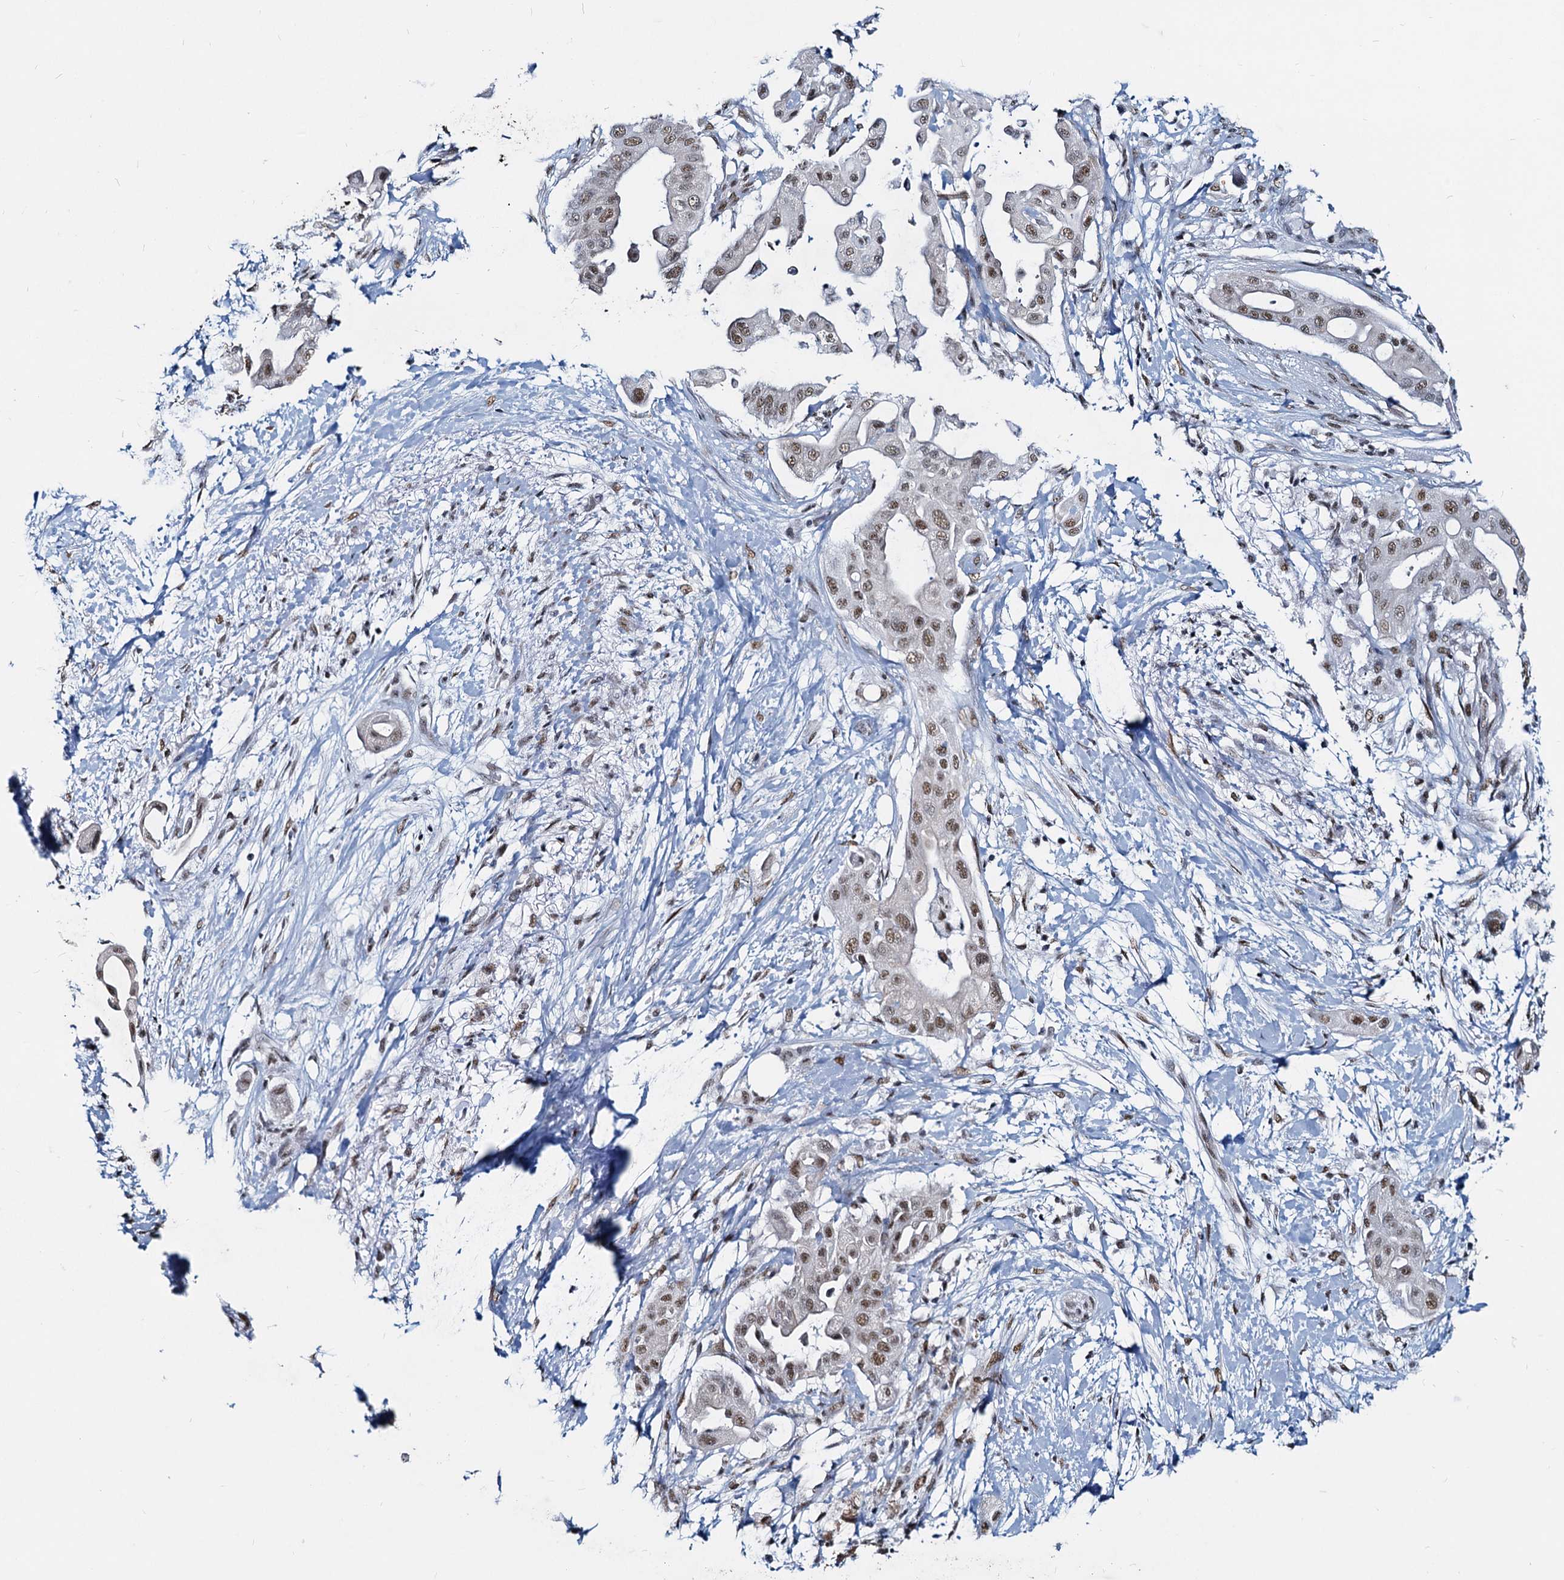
{"staining": {"intensity": "weak", "quantity": ">75%", "location": "nuclear"}, "tissue": "pancreatic cancer", "cell_type": "Tumor cells", "image_type": "cancer", "snomed": [{"axis": "morphology", "description": "Adenocarcinoma, NOS"}, {"axis": "topography", "description": "Pancreas"}], "caption": "Tumor cells demonstrate low levels of weak nuclear staining in approximately >75% of cells in pancreatic cancer (adenocarcinoma). The staining is performed using DAB brown chromogen to label protein expression. The nuclei are counter-stained blue using hematoxylin.", "gene": "METTL14", "patient": {"sex": "male", "age": 68}}